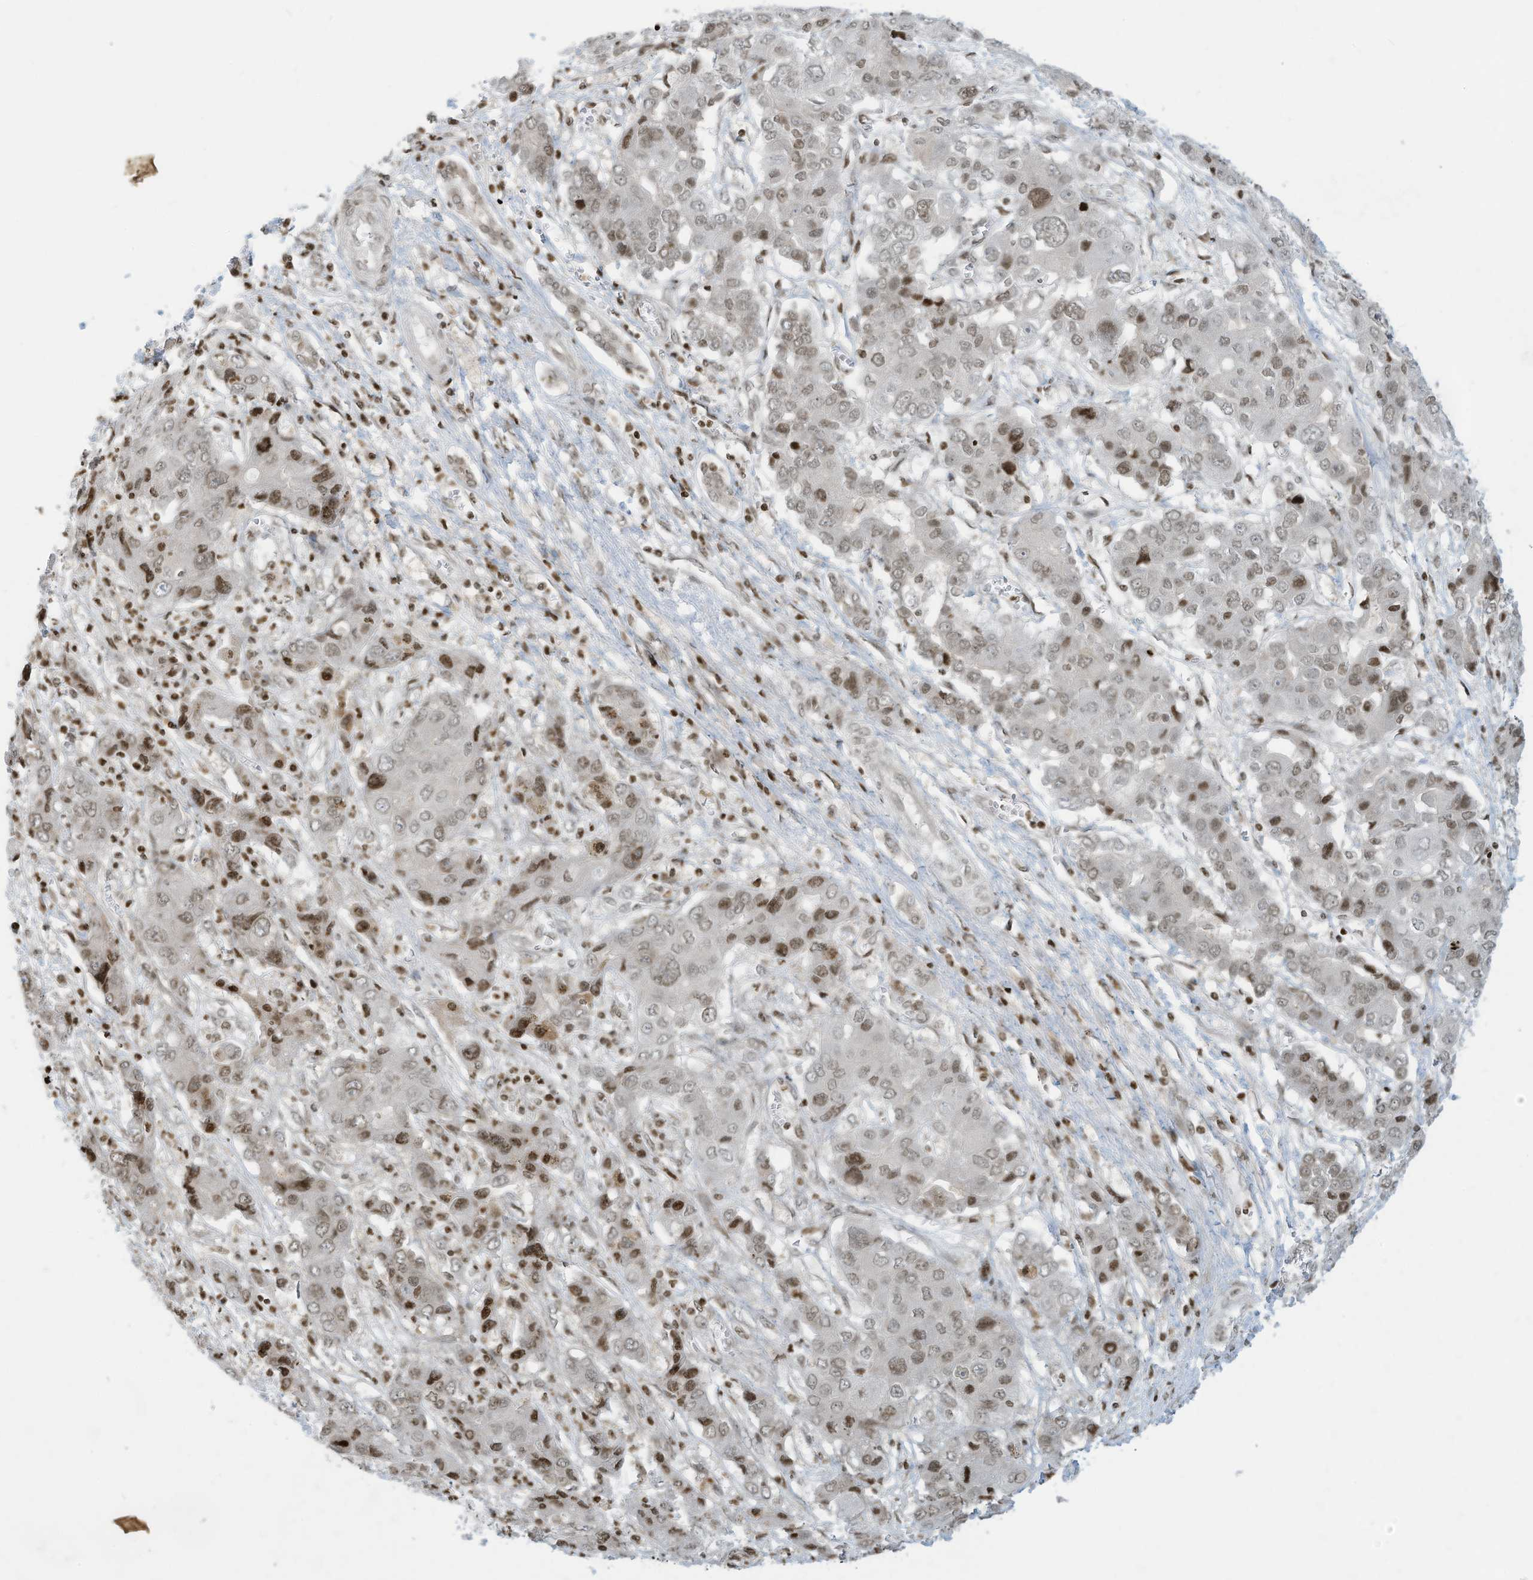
{"staining": {"intensity": "moderate", "quantity": "25%-75%", "location": "nuclear"}, "tissue": "liver cancer", "cell_type": "Tumor cells", "image_type": "cancer", "snomed": [{"axis": "morphology", "description": "Cholangiocarcinoma"}, {"axis": "topography", "description": "Liver"}], "caption": "An immunohistochemistry (IHC) histopathology image of tumor tissue is shown. Protein staining in brown highlights moderate nuclear positivity in liver cholangiocarcinoma within tumor cells.", "gene": "ADI1", "patient": {"sex": "male", "age": 67}}